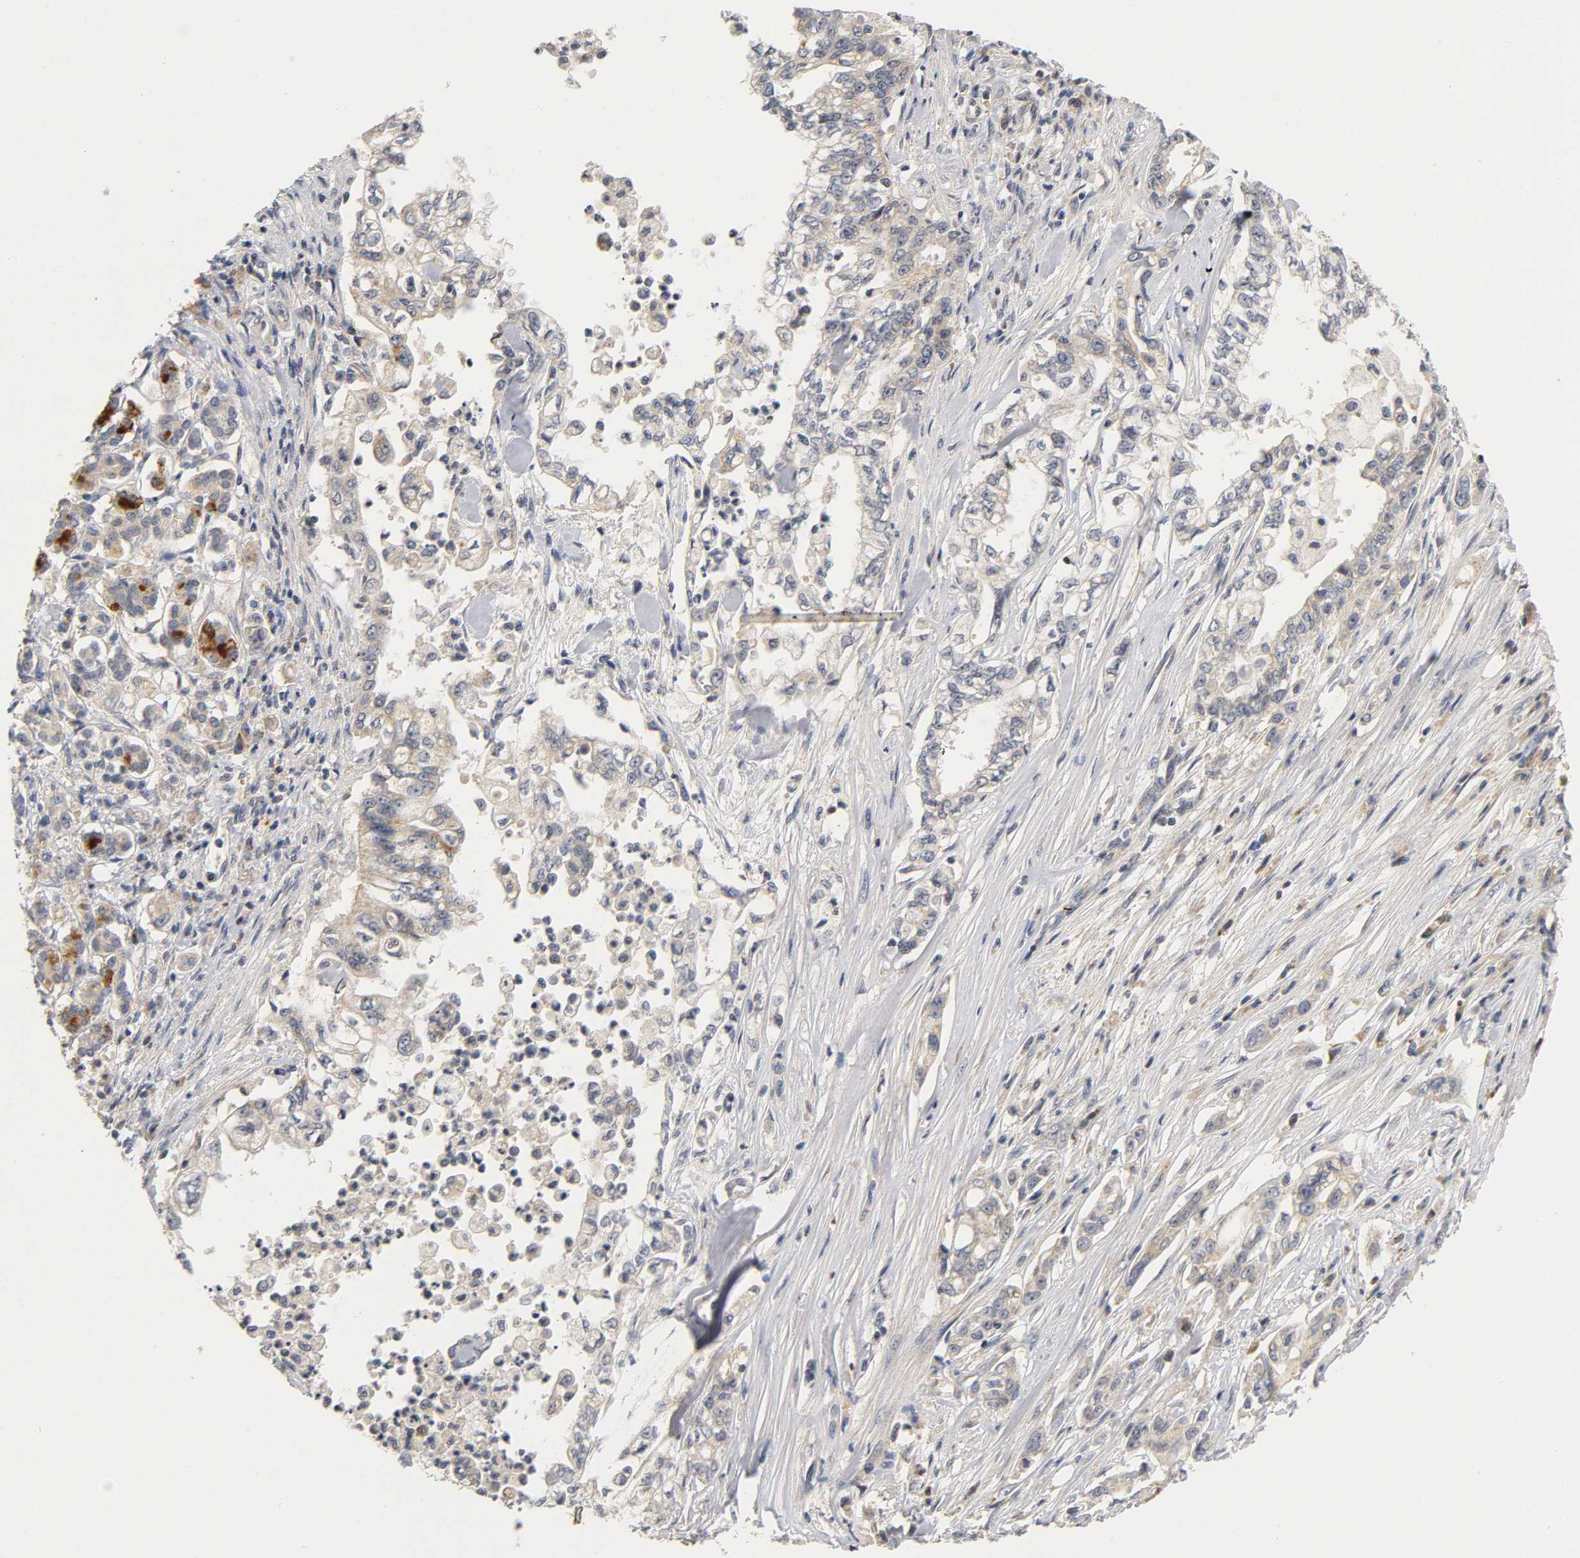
{"staining": {"intensity": "weak", "quantity": ">75%", "location": "cytoplasmic/membranous"}, "tissue": "pancreatic cancer", "cell_type": "Tumor cells", "image_type": "cancer", "snomed": [{"axis": "morphology", "description": "Normal tissue, NOS"}, {"axis": "topography", "description": "Pancreas"}], "caption": "Brown immunohistochemical staining in pancreatic cancer exhibits weak cytoplasmic/membranous staining in approximately >75% of tumor cells.", "gene": "NRP1", "patient": {"sex": "male", "age": 42}}